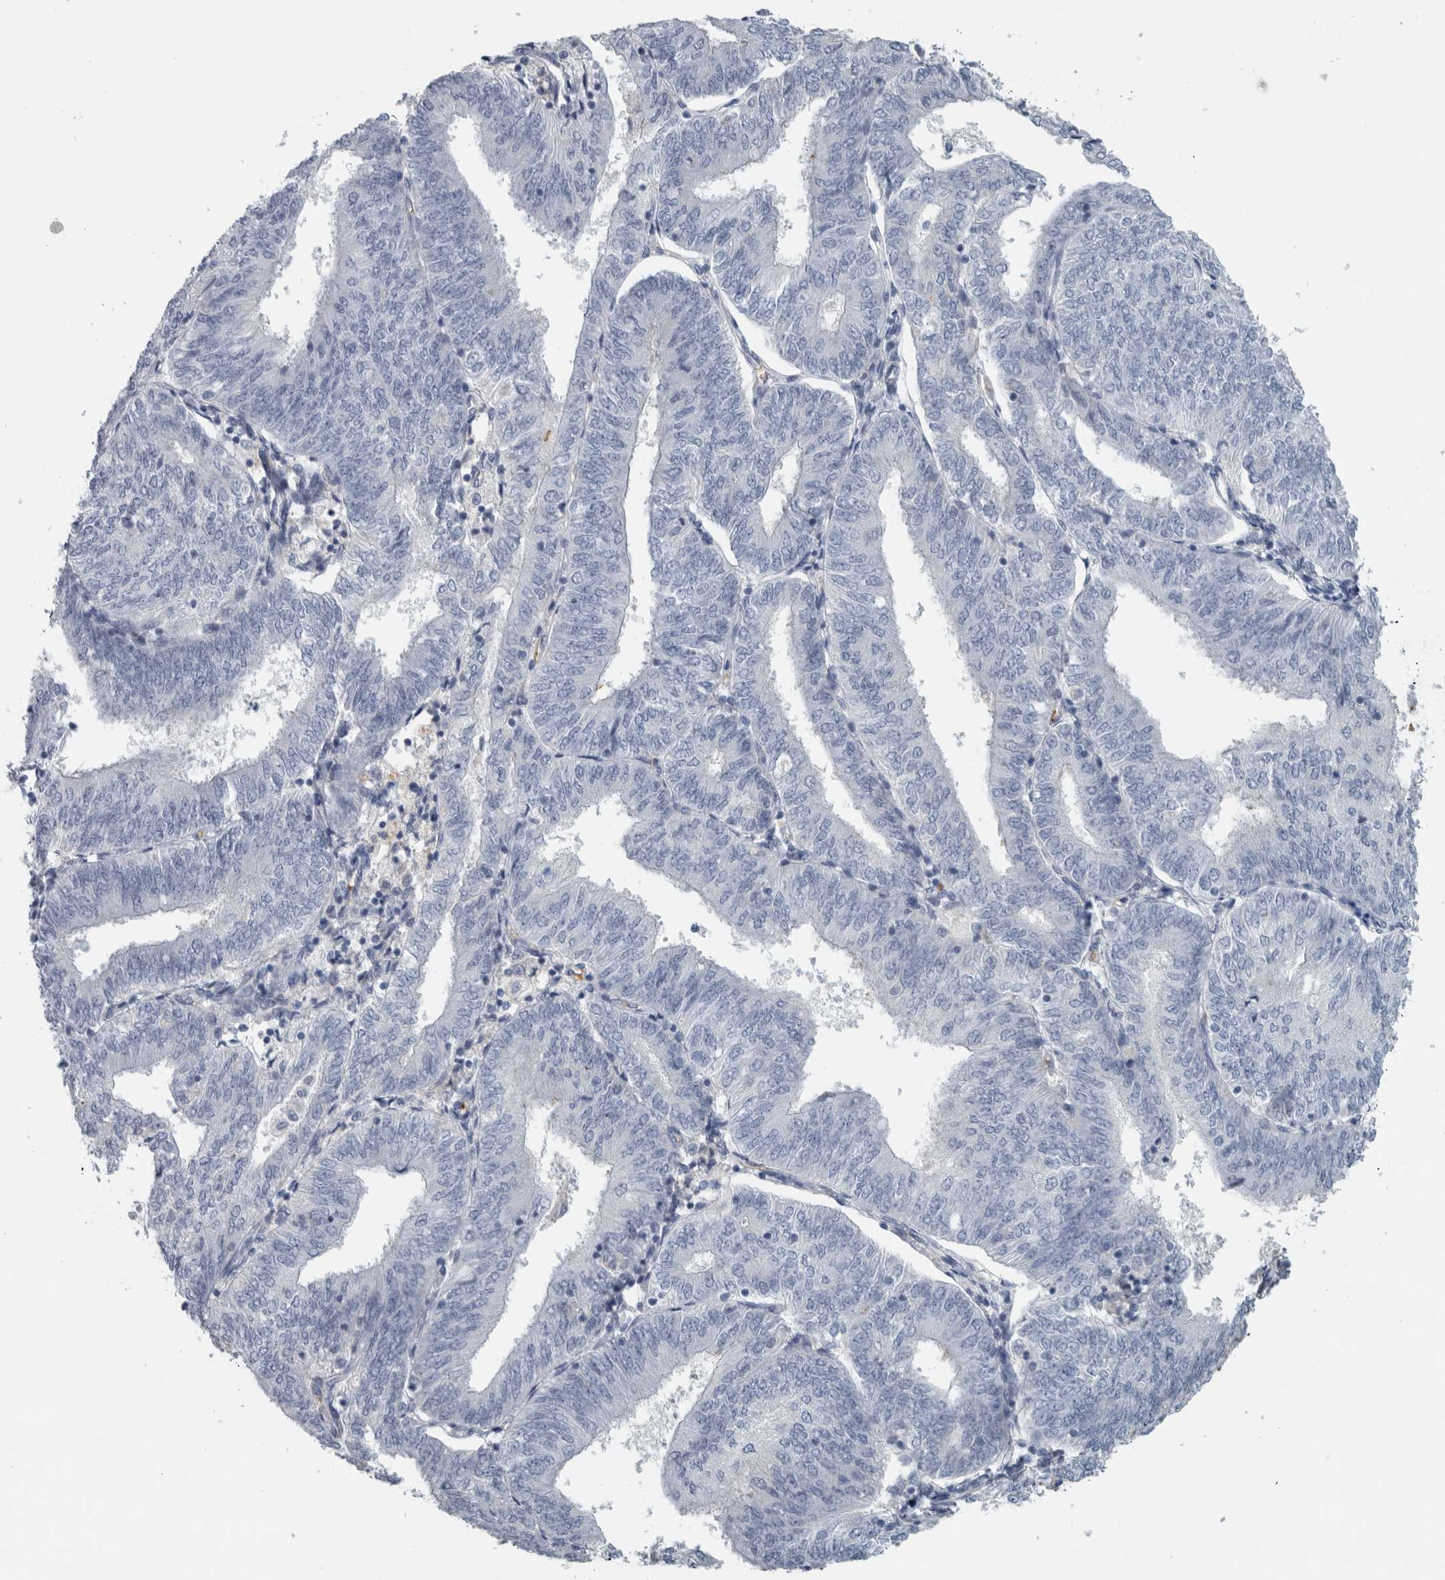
{"staining": {"intensity": "negative", "quantity": "none", "location": "none"}, "tissue": "endometrial cancer", "cell_type": "Tumor cells", "image_type": "cancer", "snomed": [{"axis": "morphology", "description": "Adenocarcinoma, NOS"}, {"axis": "topography", "description": "Endometrium"}], "caption": "There is no significant expression in tumor cells of endometrial adenocarcinoma. (Brightfield microscopy of DAB immunohistochemistry (IHC) at high magnification).", "gene": "SH3GL2", "patient": {"sex": "female", "age": 58}}